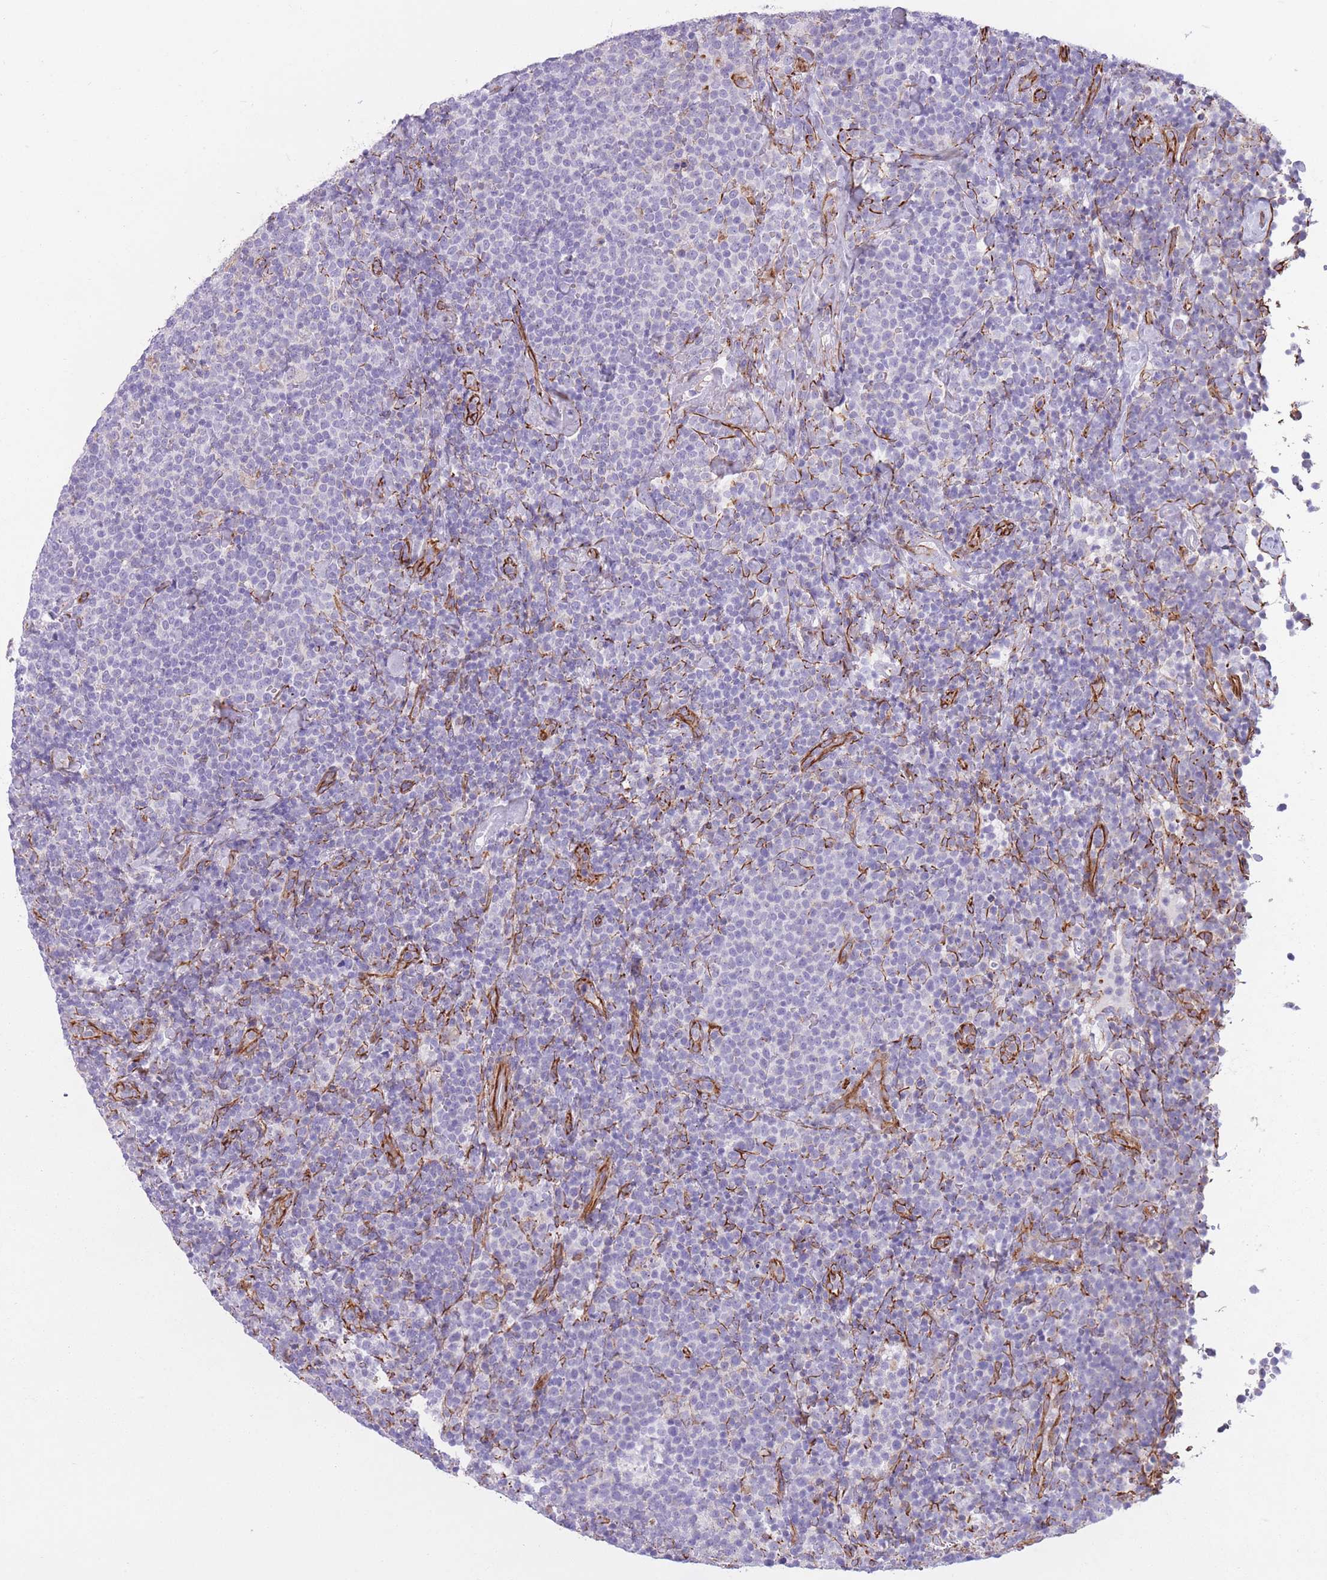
{"staining": {"intensity": "negative", "quantity": "none", "location": "none"}, "tissue": "lymphoma", "cell_type": "Tumor cells", "image_type": "cancer", "snomed": [{"axis": "morphology", "description": "Malignant lymphoma, non-Hodgkin's type, High grade"}, {"axis": "topography", "description": "Lymph node"}], "caption": "The immunohistochemistry (IHC) micrograph has no significant positivity in tumor cells of lymphoma tissue.", "gene": "PTCD1", "patient": {"sex": "male", "age": 61}}